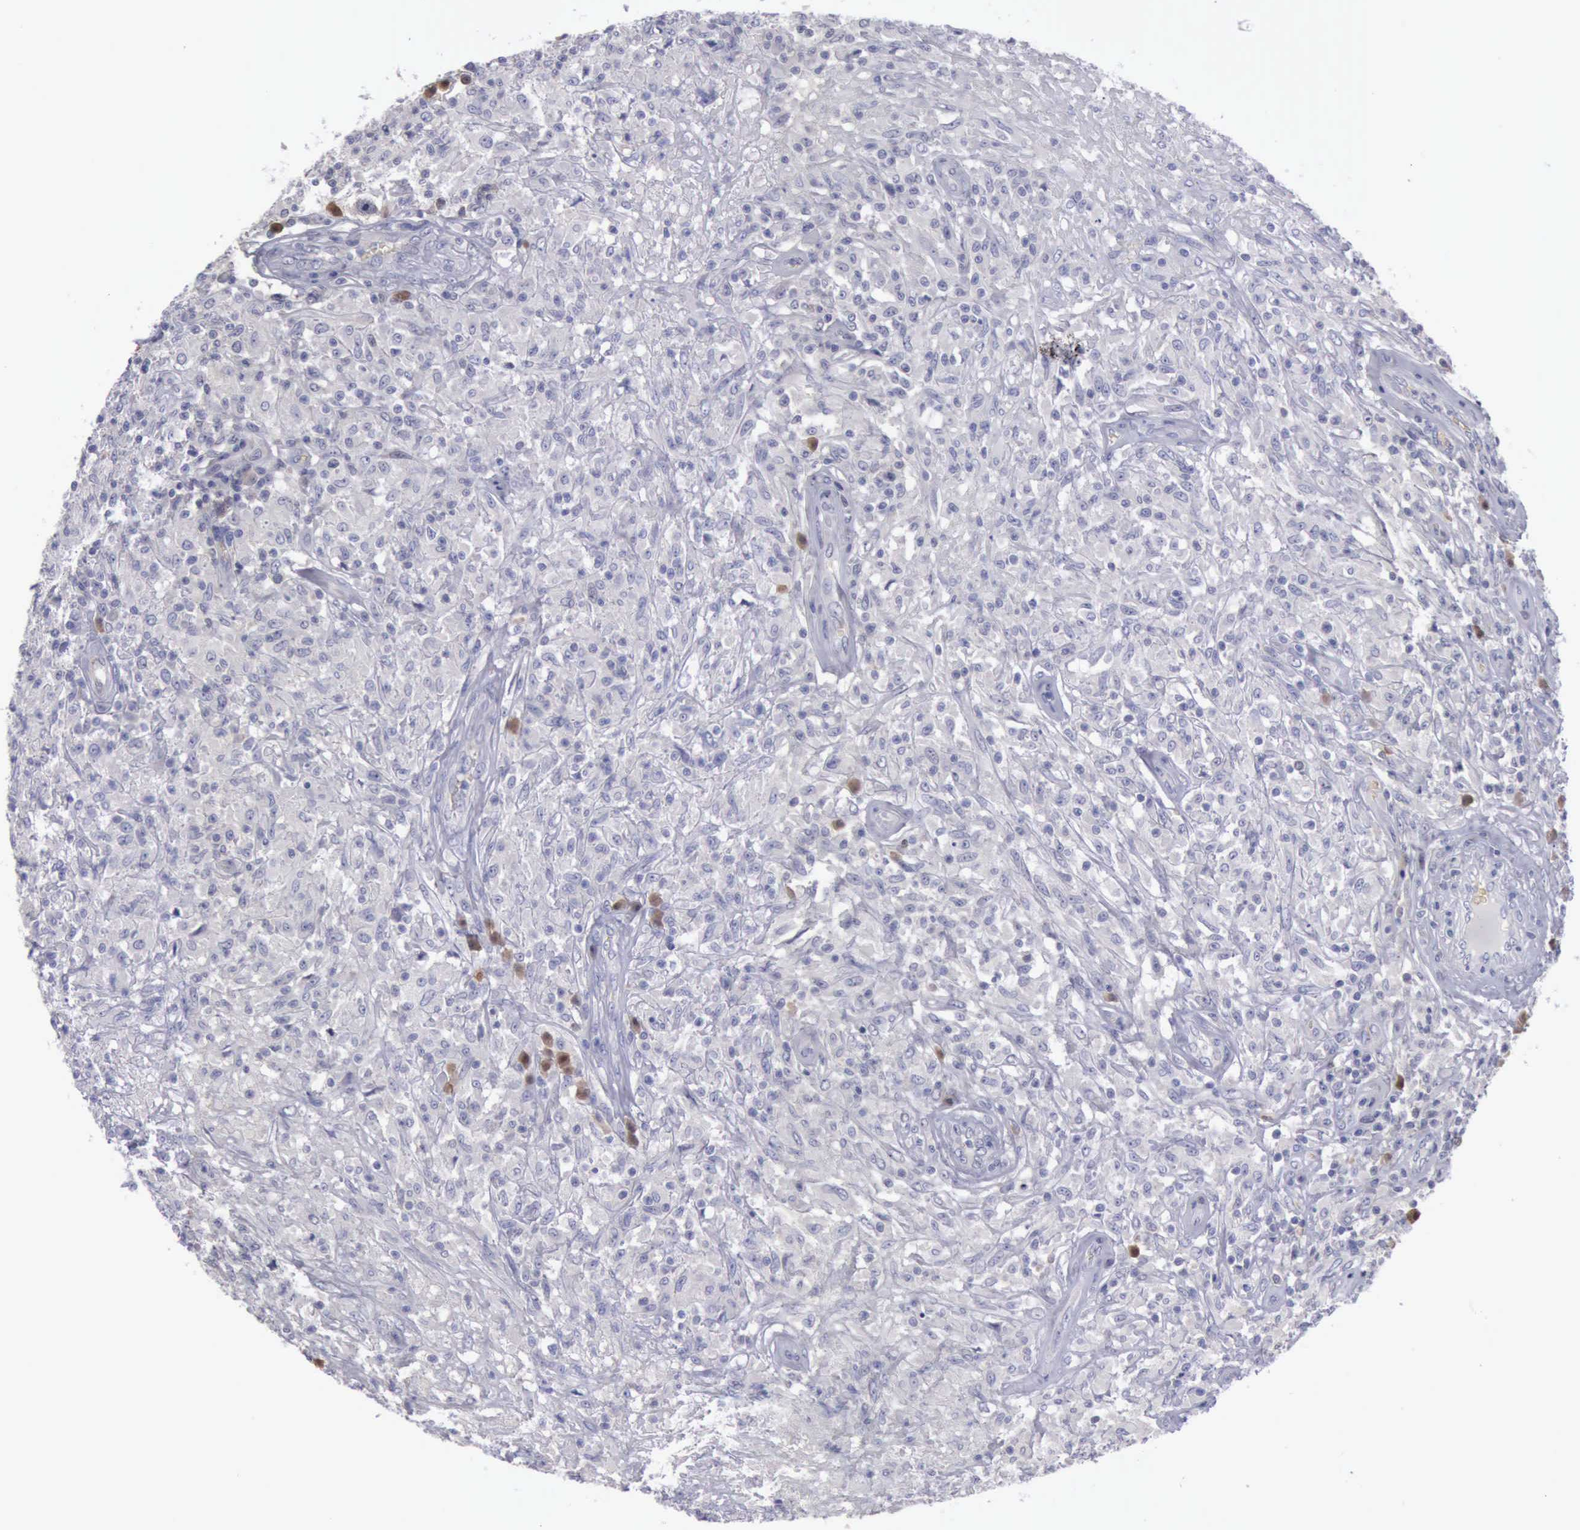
{"staining": {"intensity": "negative", "quantity": "none", "location": "none"}, "tissue": "testis cancer", "cell_type": "Tumor cells", "image_type": "cancer", "snomed": [{"axis": "morphology", "description": "Seminoma, NOS"}, {"axis": "topography", "description": "Testis"}], "caption": "Immunohistochemistry histopathology image of neoplastic tissue: testis cancer (seminoma) stained with DAB reveals no significant protein expression in tumor cells.", "gene": "CEP128", "patient": {"sex": "male", "age": 34}}